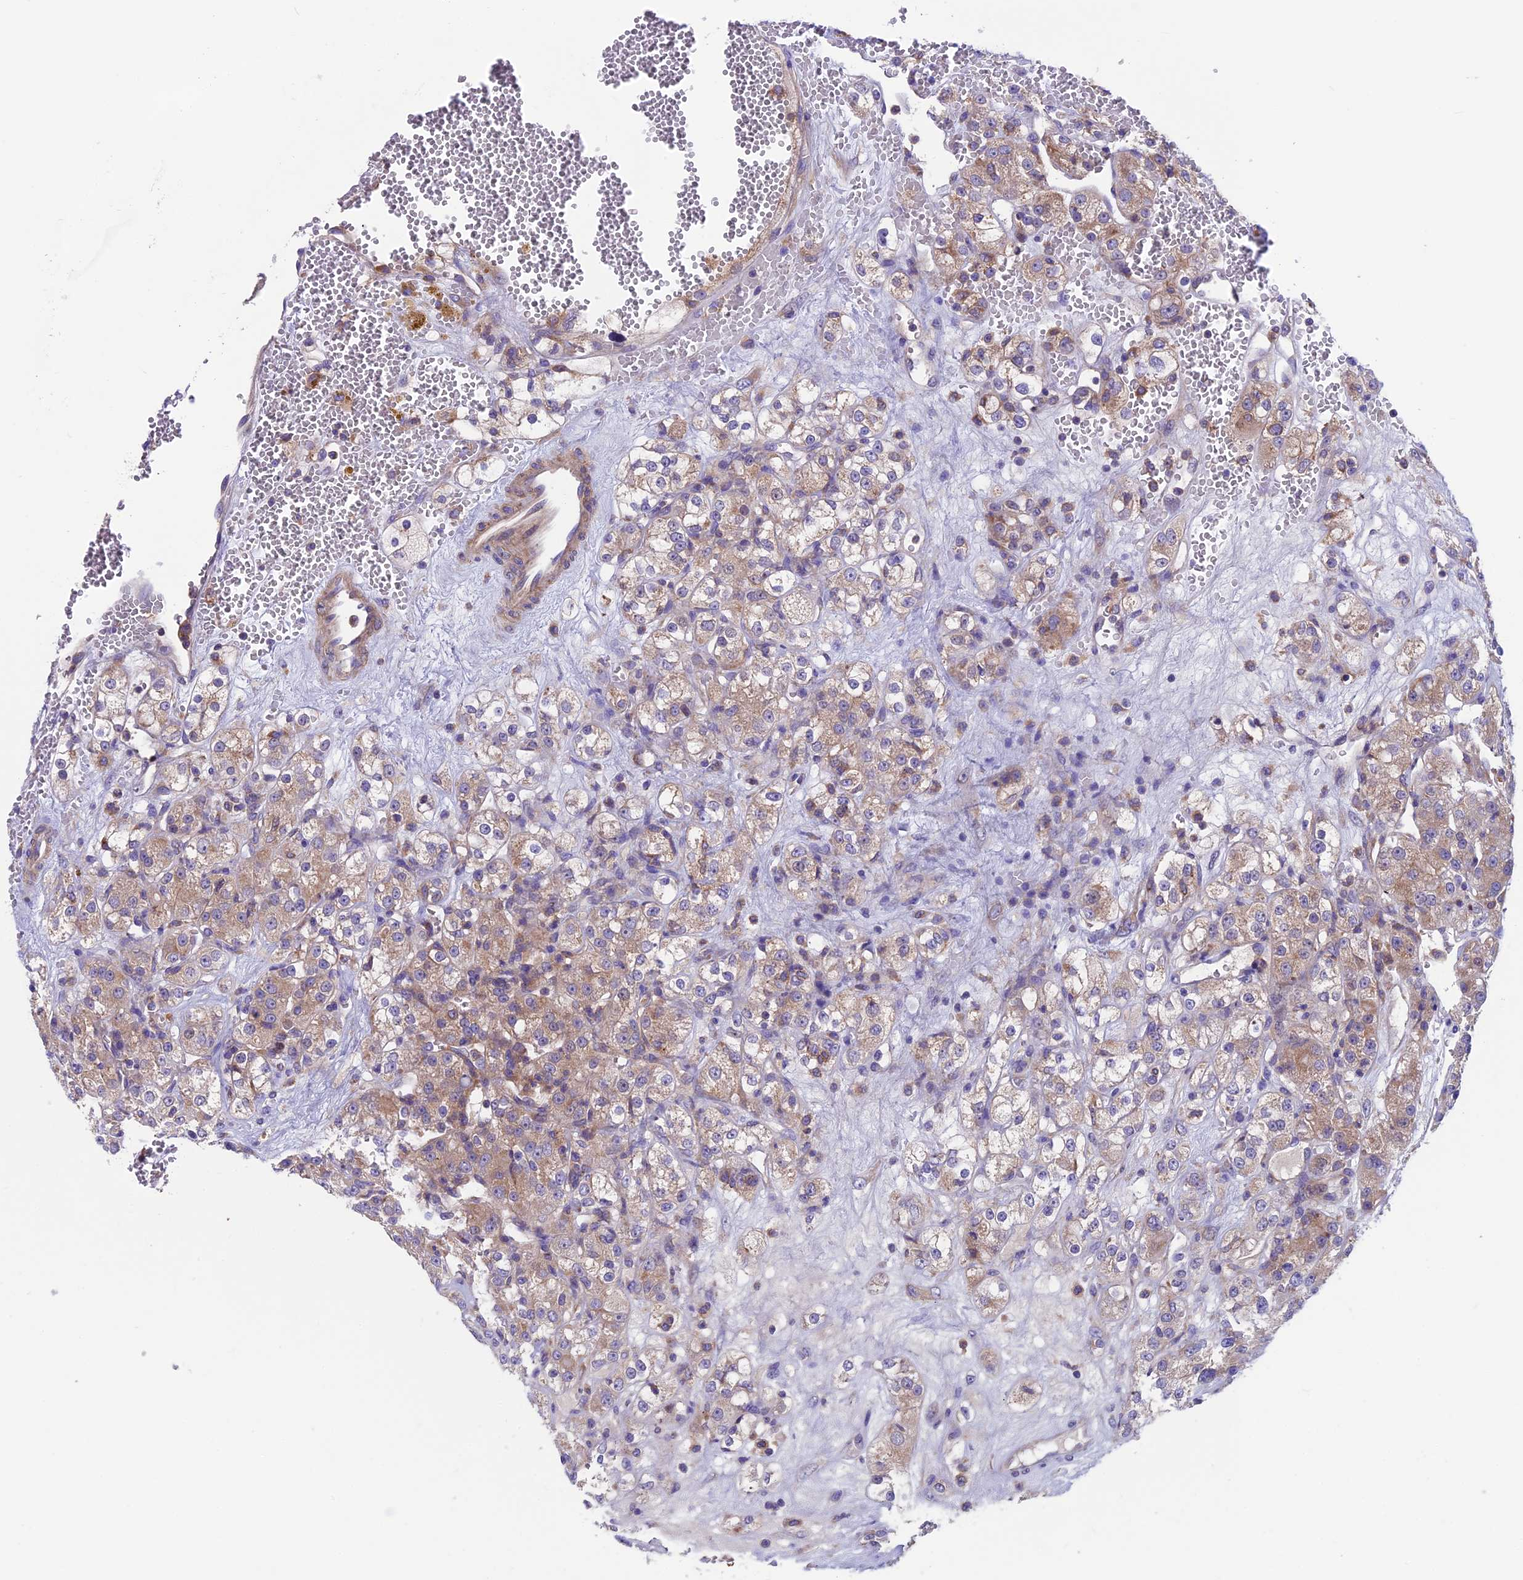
{"staining": {"intensity": "weak", "quantity": ">75%", "location": "cytoplasmic/membranous"}, "tissue": "renal cancer", "cell_type": "Tumor cells", "image_type": "cancer", "snomed": [{"axis": "morphology", "description": "Normal tissue, NOS"}, {"axis": "morphology", "description": "Adenocarcinoma, NOS"}, {"axis": "topography", "description": "Kidney"}], "caption": "Tumor cells demonstrate weak cytoplasmic/membranous expression in approximately >75% of cells in renal cancer (adenocarcinoma). The protein of interest is shown in brown color, while the nuclei are stained blue.", "gene": "VPS16", "patient": {"sex": "male", "age": 61}}